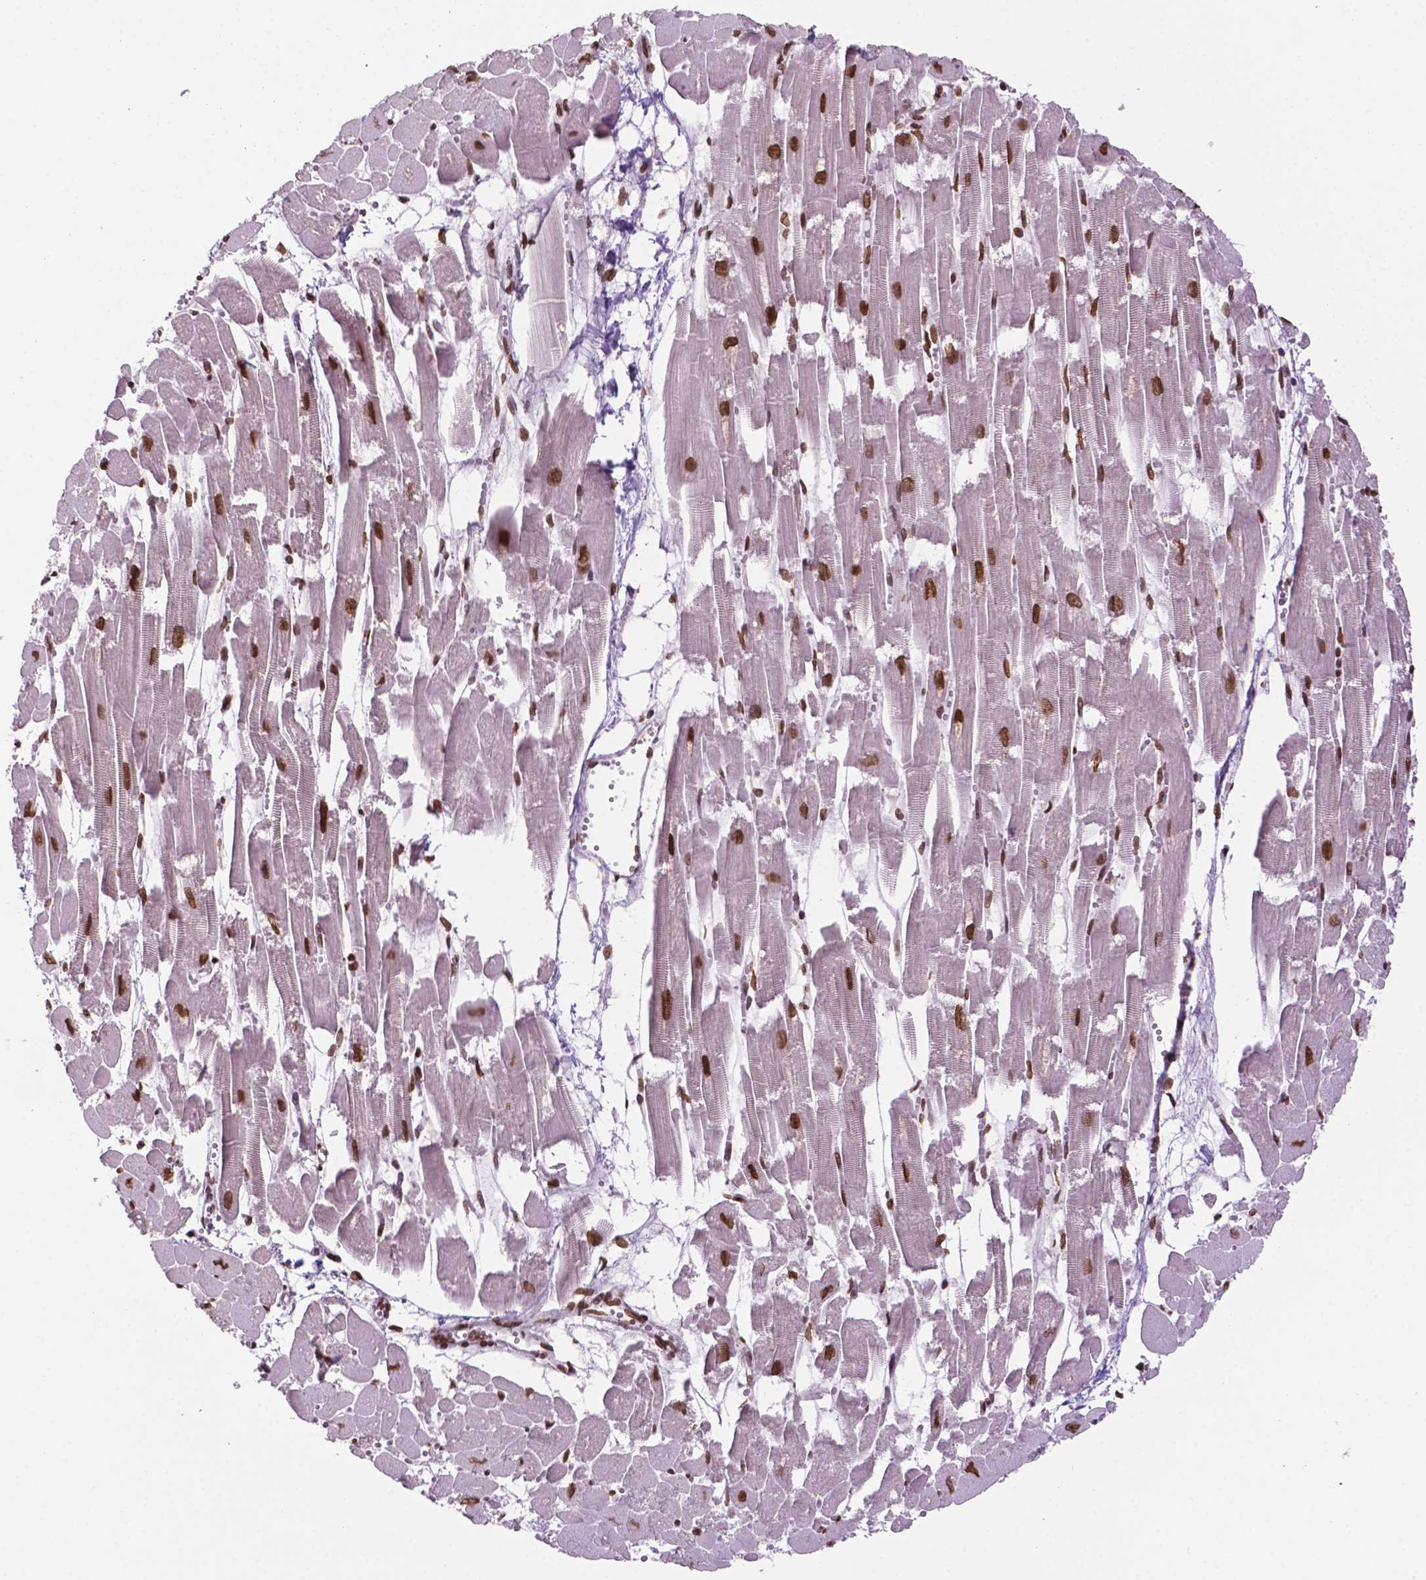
{"staining": {"intensity": "strong", "quantity": ">75%", "location": "nuclear"}, "tissue": "heart muscle", "cell_type": "Cardiomyocytes", "image_type": "normal", "snomed": [{"axis": "morphology", "description": "Normal tissue, NOS"}, {"axis": "topography", "description": "Heart"}], "caption": "This is a photomicrograph of immunohistochemistry (IHC) staining of benign heart muscle, which shows strong expression in the nuclear of cardiomyocytes.", "gene": "MLH1", "patient": {"sex": "female", "age": 52}}